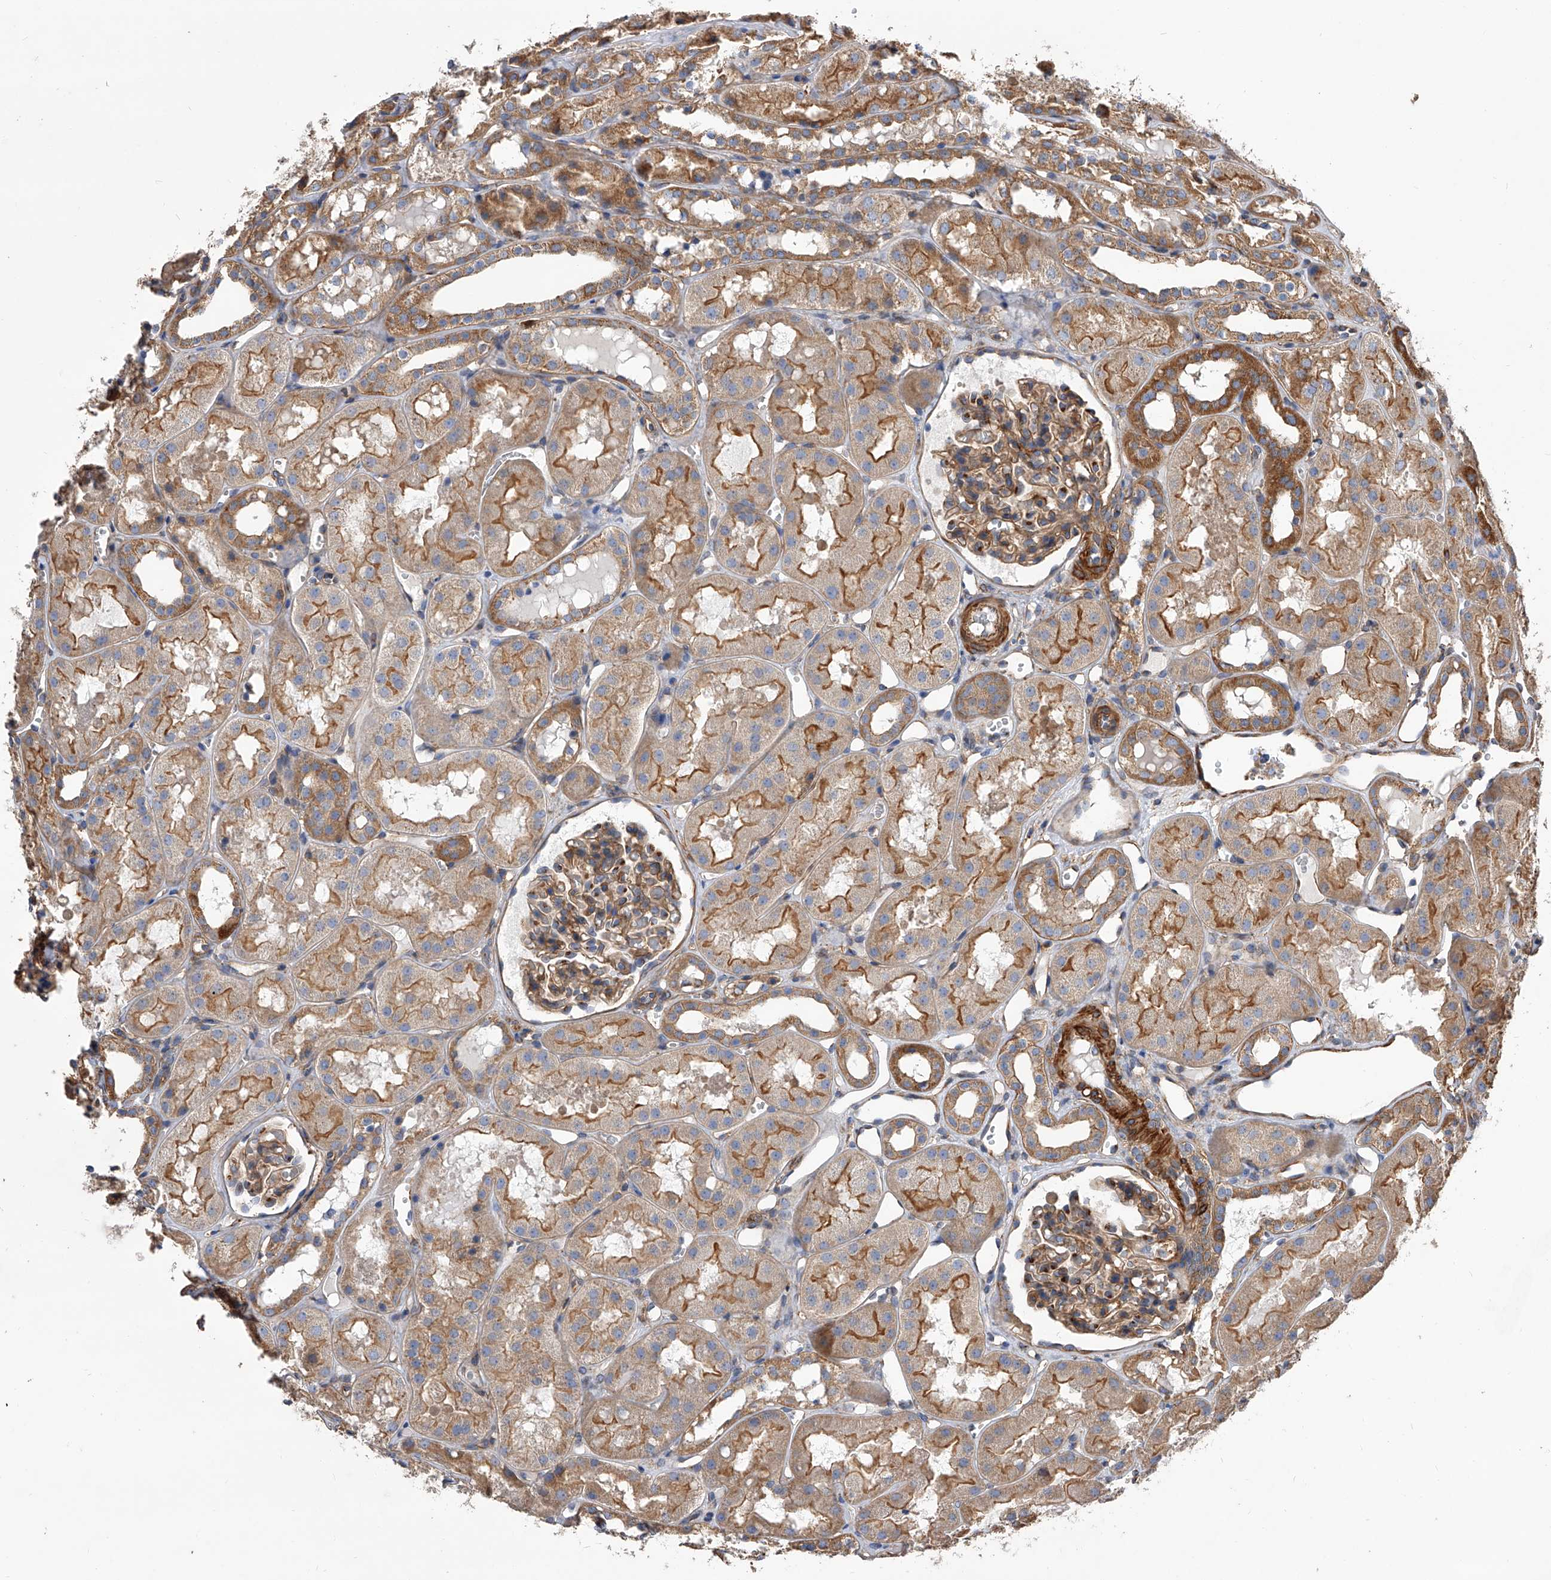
{"staining": {"intensity": "moderate", "quantity": ">75%", "location": "cytoplasmic/membranous"}, "tissue": "kidney", "cell_type": "Cells in glomeruli", "image_type": "normal", "snomed": [{"axis": "morphology", "description": "Normal tissue, NOS"}, {"axis": "topography", "description": "Kidney"}], "caption": "Protein positivity by immunohistochemistry (IHC) exhibits moderate cytoplasmic/membranous staining in approximately >75% of cells in glomeruli in benign kidney.", "gene": "PISD", "patient": {"sex": "male", "age": 16}}